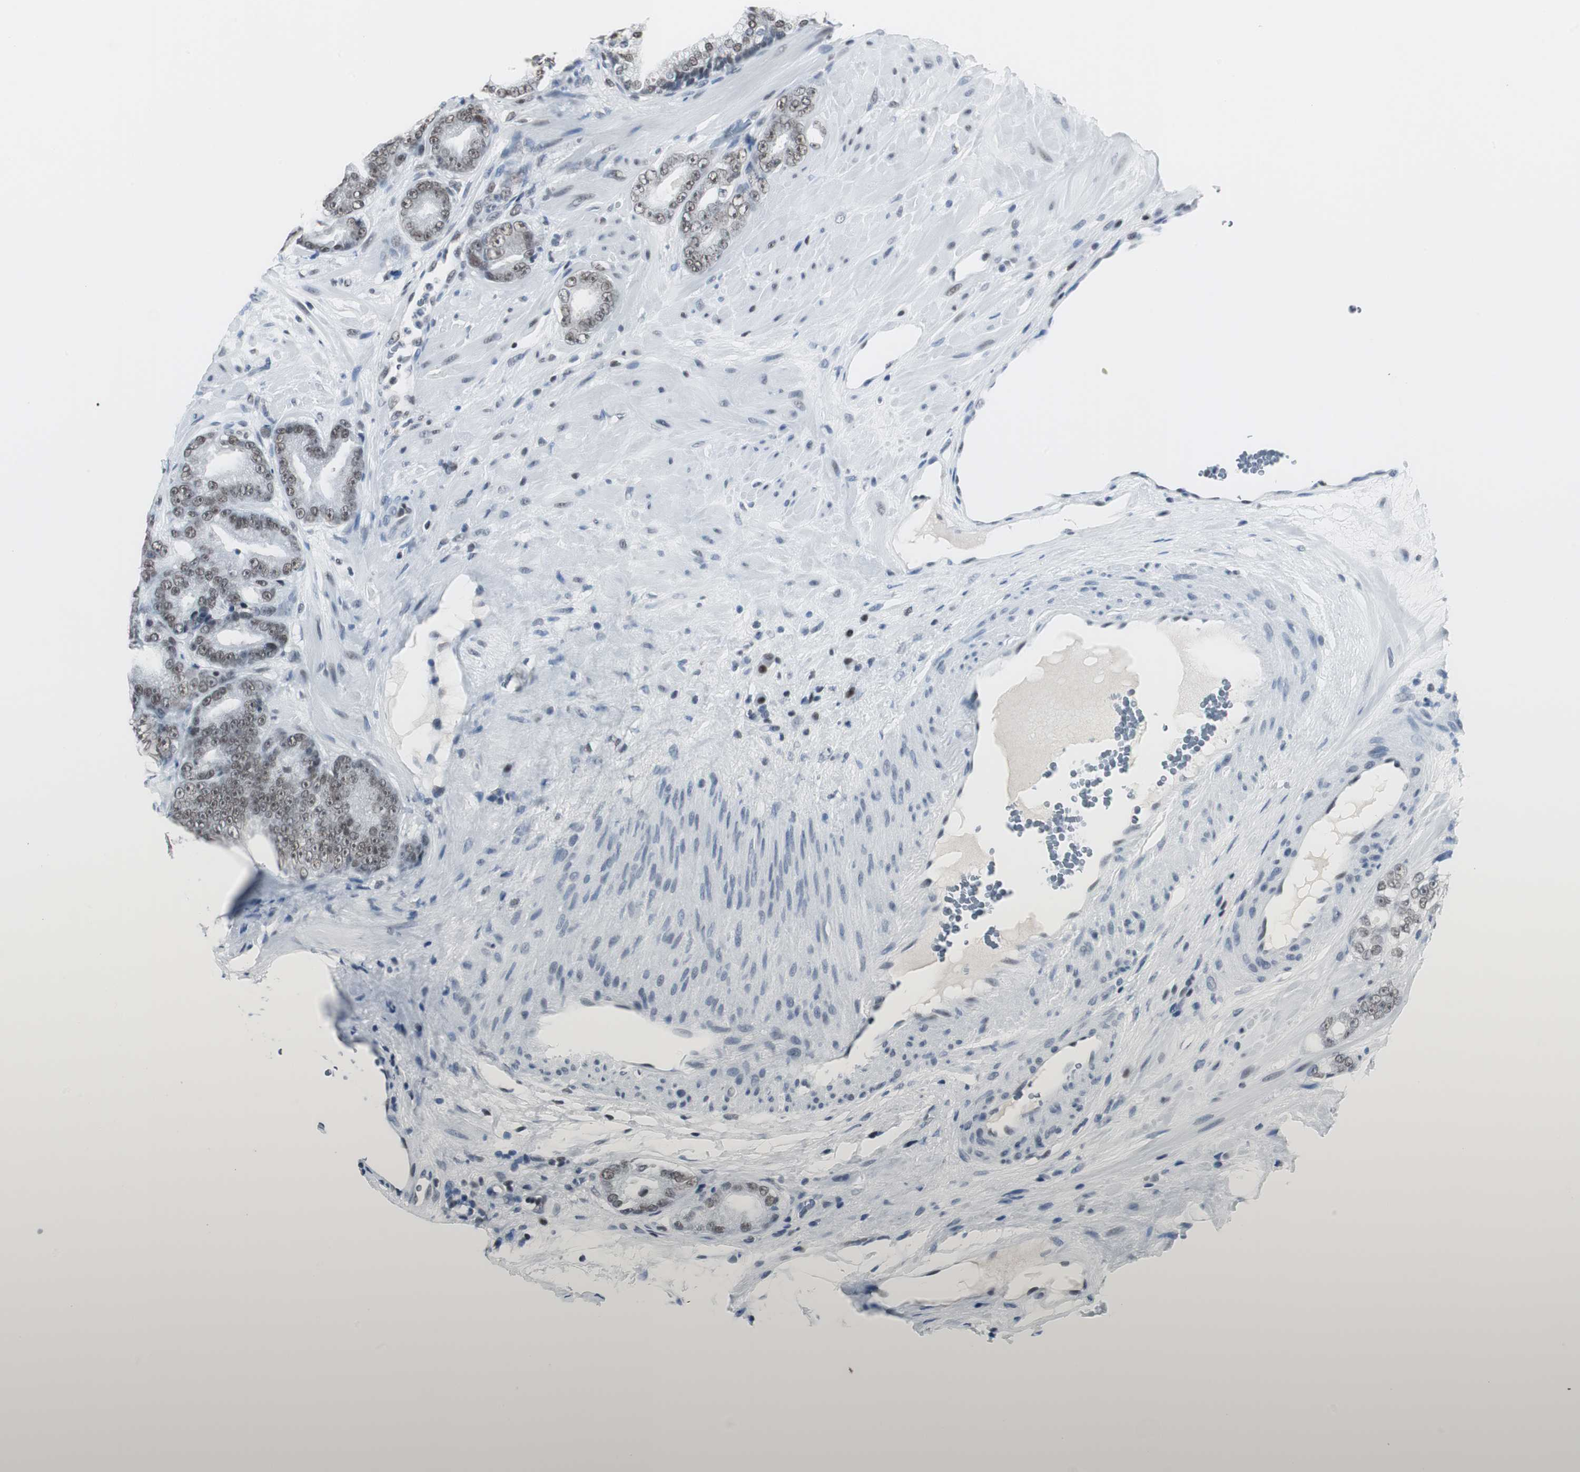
{"staining": {"intensity": "weak", "quantity": "25%-75%", "location": "nuclear"}, "tissue": "prostate cancer", "cell_type": "Tumor cells", "image_type": "cancer", "snomed": [{"axis": "morphology", "description": "Adenocarcinoma, Low grade"}, {"axis": "topography", "description": "Prostate"}], "caption": "Weak nuclear protein positivity is seen in approximately 25%-75% of tumor cells in prostate cancer.", "gene": "RAD9A", "patient": {"sex": "male", "age": 58}}